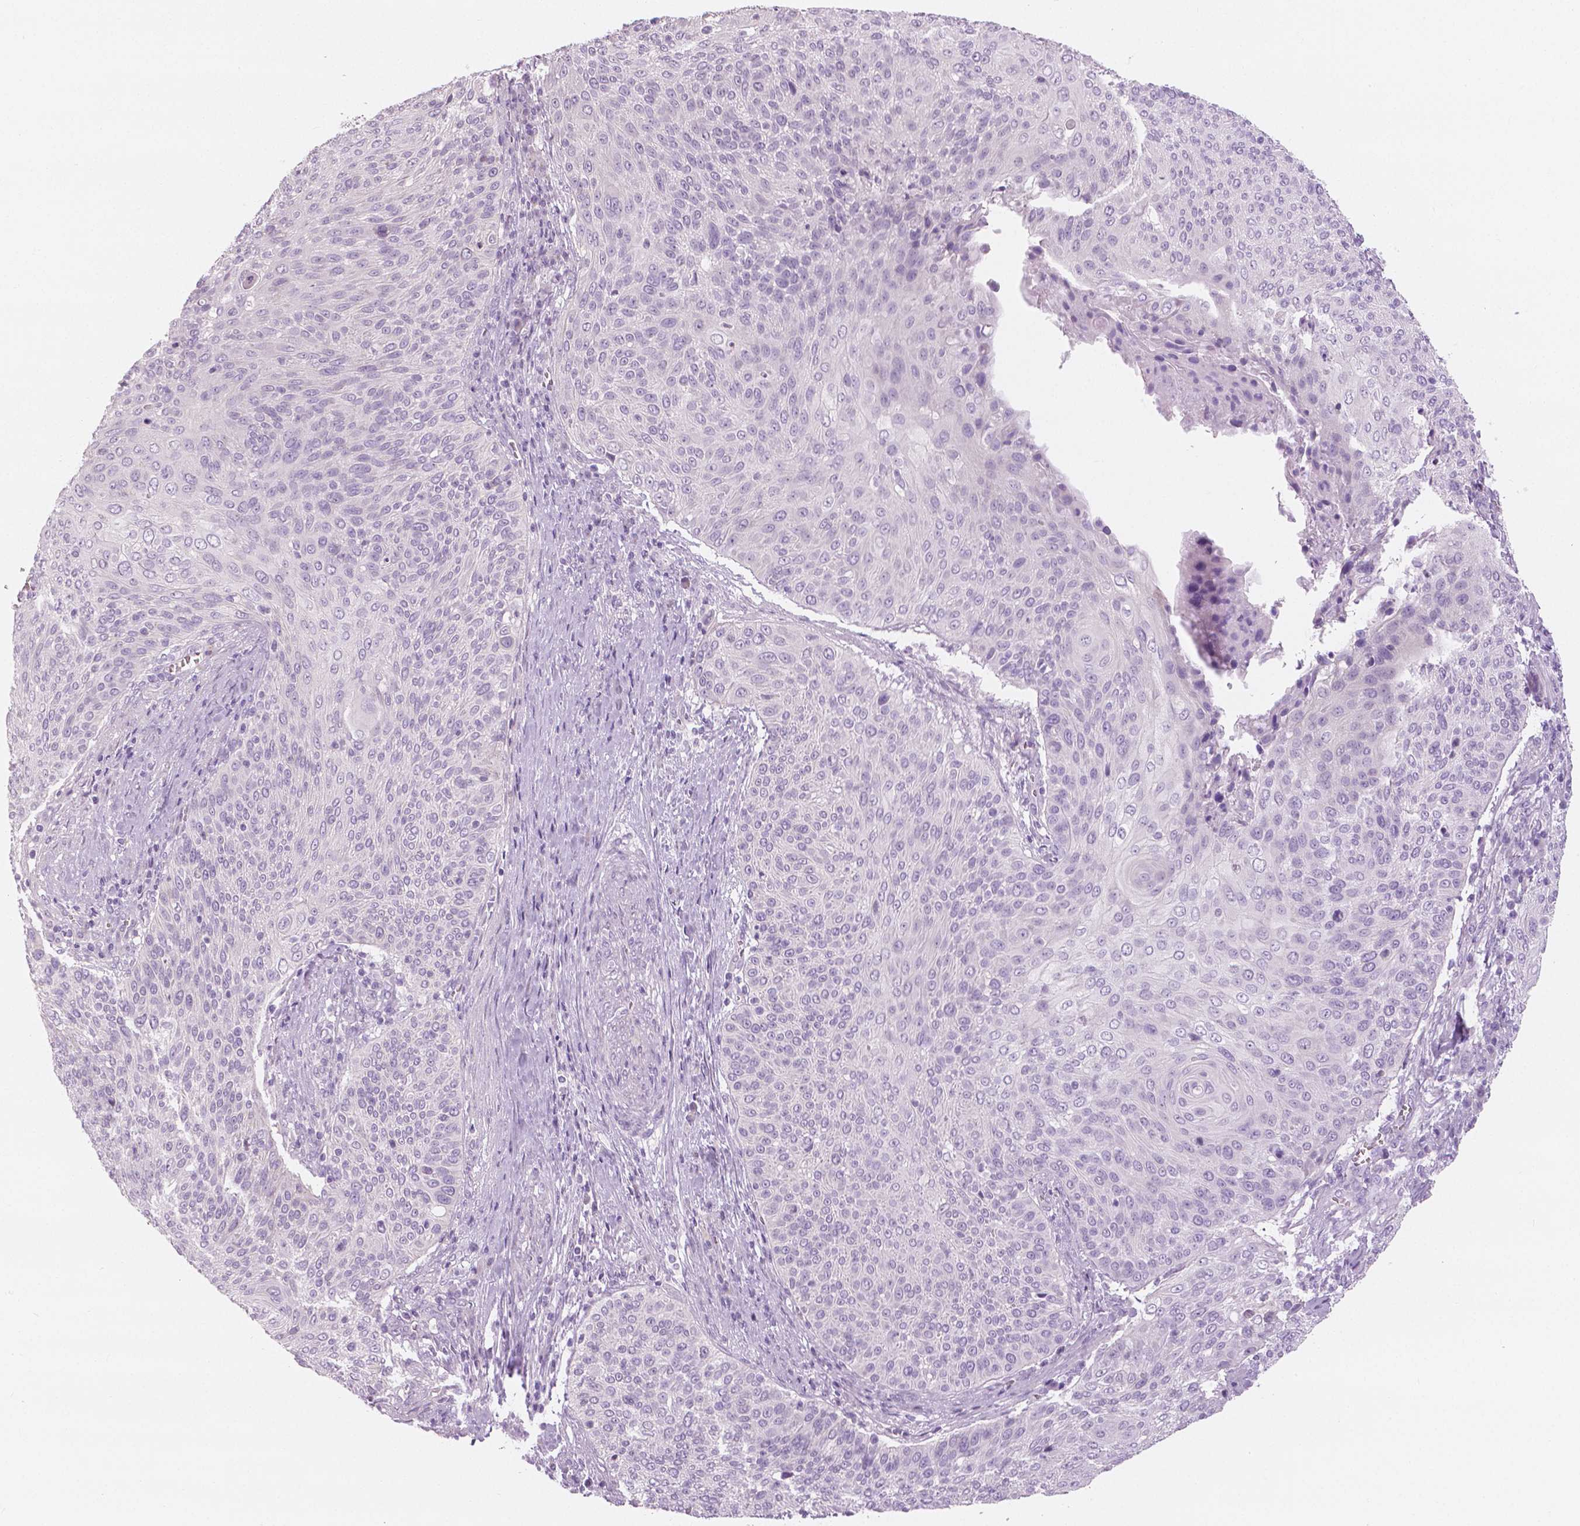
{"staining": {"intensity": "negative", "quantity": "none", "location": "none"}, "tissue": "cervical cancer", "cell_type": "Tumor cells", "image_type": "cancer", "snomed": [{"axis": "morphology", "description": "Squamous cell carcinoma, NOS"}, {"axis": "topography", "description": "Cervix"}], "caption": "This histopathology image is of cervical cancer (squamous cell carcinoma) stained with IHC to label a protein in brown with the nuclei are counter-stained blue. There is no positivity in tumor cells.", "gene": "SLC24A1", "patient": {"sex": "female", "age": 31}}